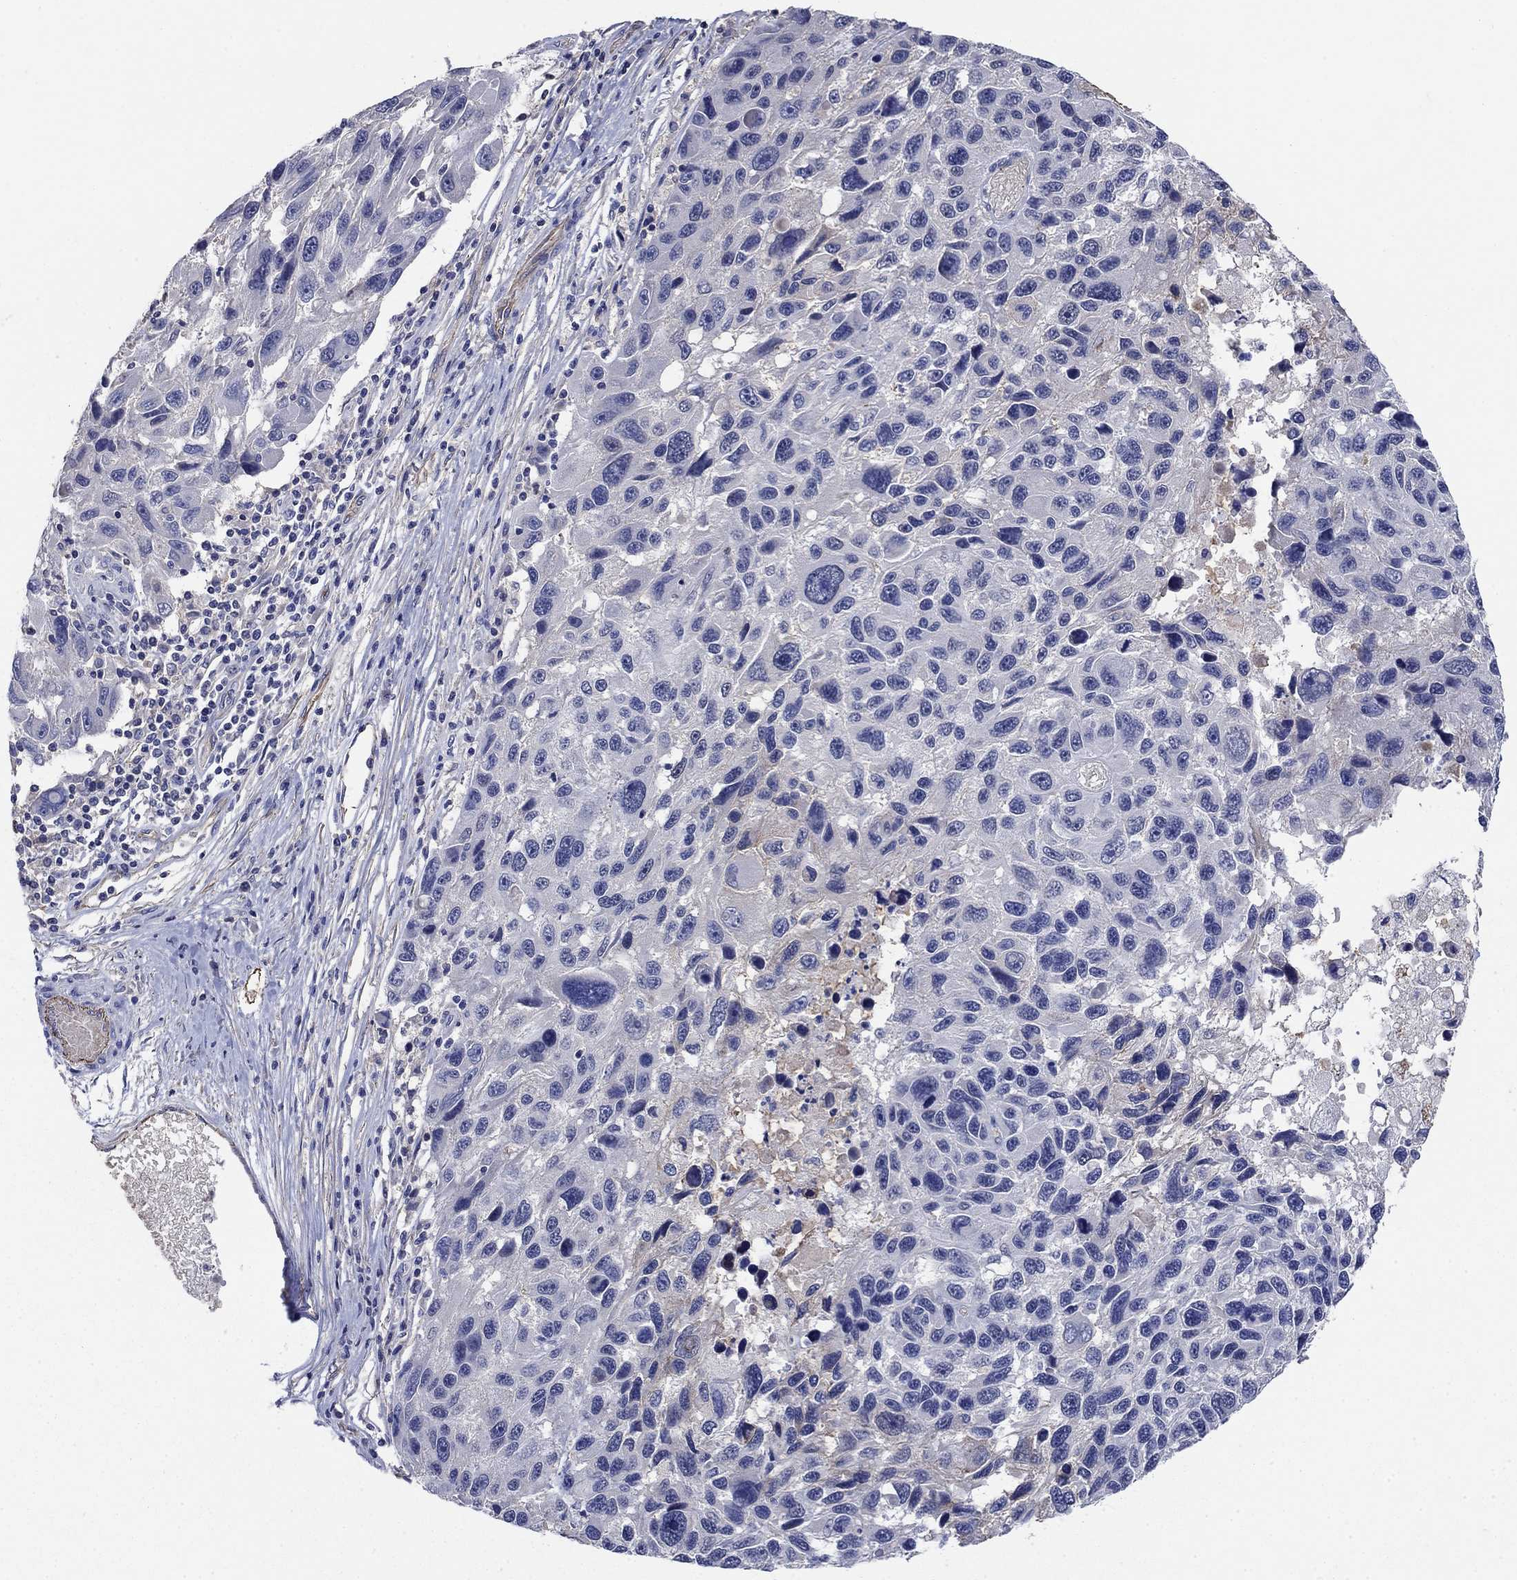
{"staining": {"intensity": "negative", "quantity": "none", "location": "none"}, "tissue": "melanoma", "cell_type": "Tumor cells", "image_type": "cancer", "snomed": [{"axis": "morphology", "description": "Malignant melanoma, NOS"}, {"axis": "topography", "description": "Skin"}], "caption": "Immunohistochemistry (IHC) micrograph of human malignant melanoma stained for a protein (brown), which shows no expression in tumor cells. (DAB immunohistochemistry (IHC) visualized using brightfield microscopy, high magnification).", "gene": "FLNC", "patient": {"sex": "male", "age": 53}}